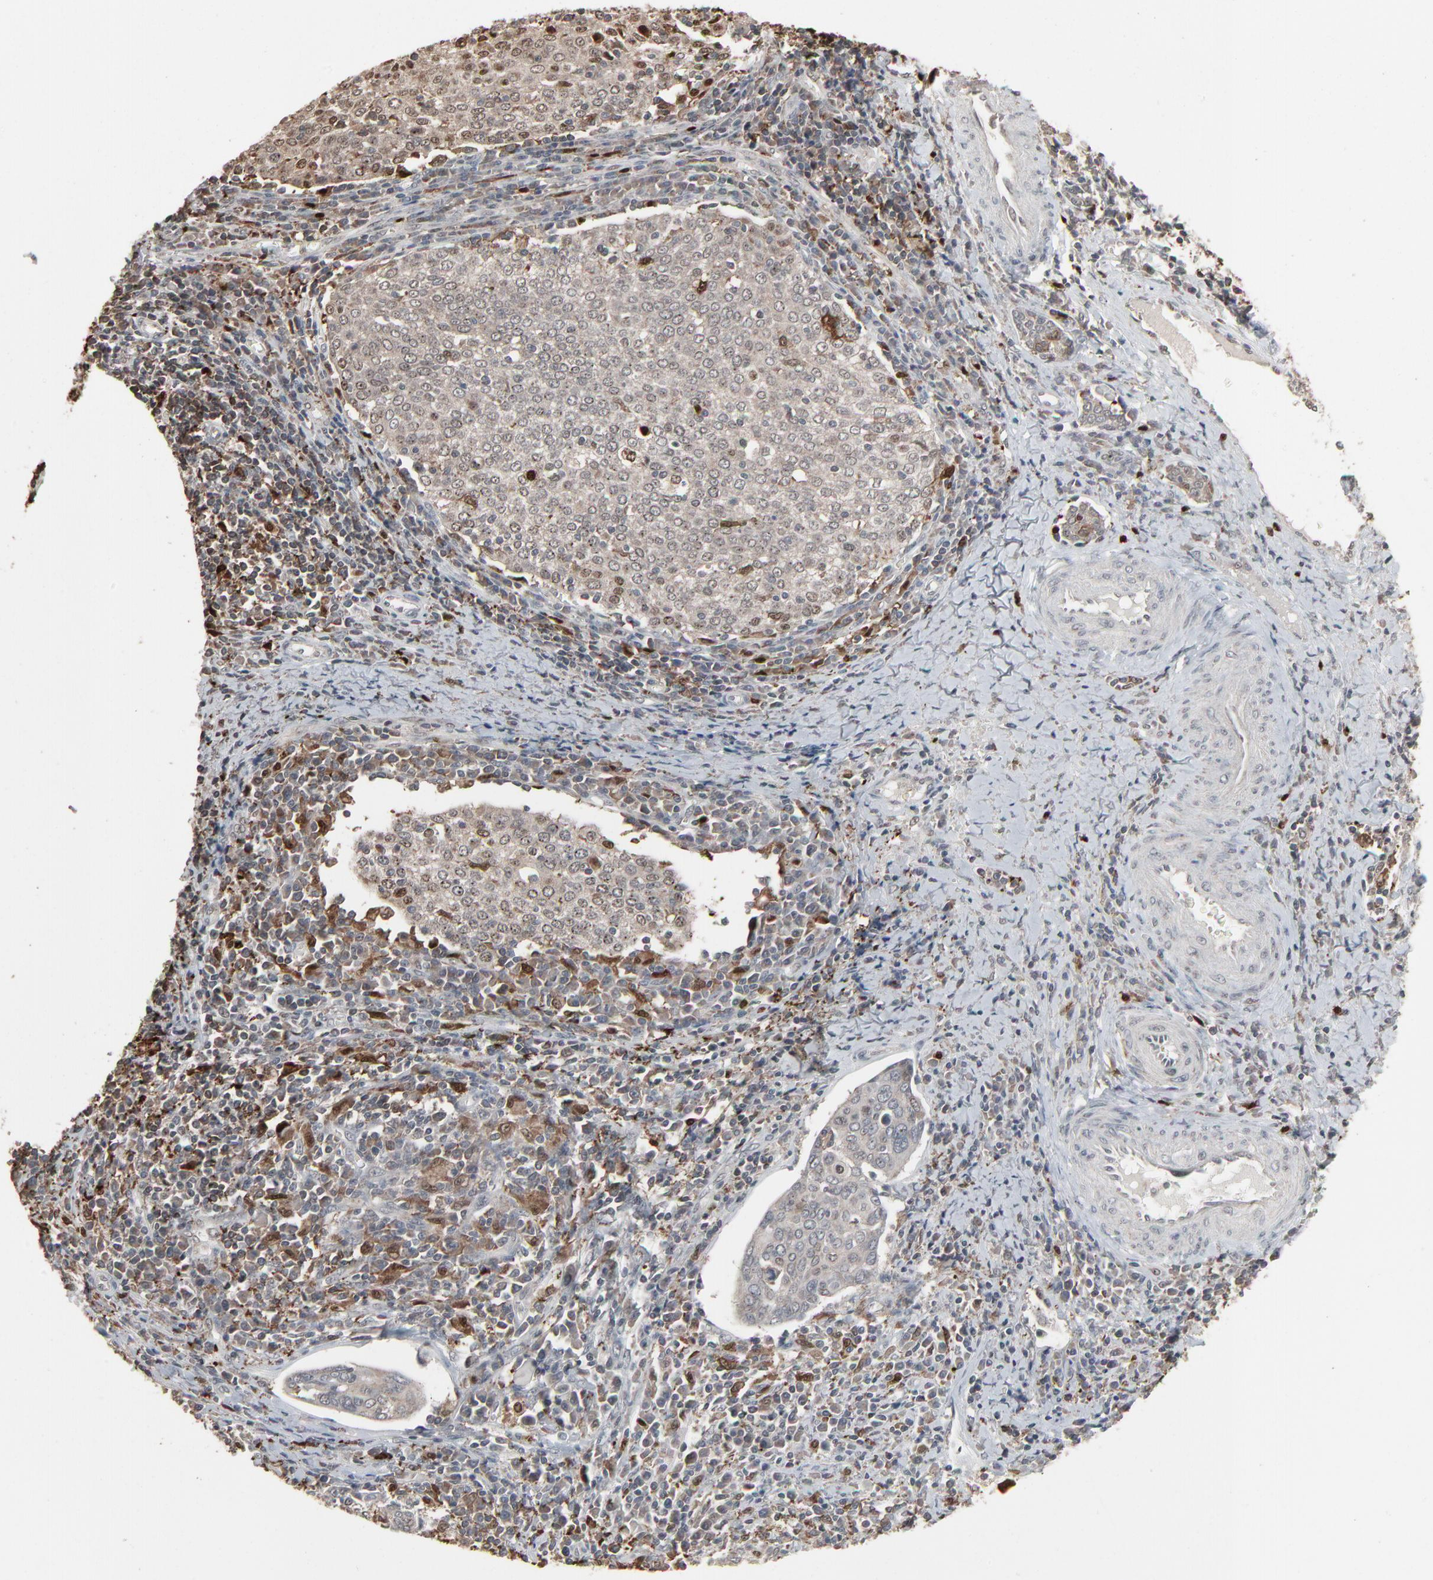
{"staining": {"intensity": "moderate", "quantity": ">75%", "location": "cytoplasmic/membranous,nuclear"}, "tissue": "cervical cancer", "cell_type": "Tumor cells", "image_type": "cancer", "snomed": [{"axis": "morphology", "description": "Squamous cell carcinoma, NOS"}, {"axis": "topography", "description": "Cervix"}], "caption": "Immunohistochemical staining of squamous cell carcinoma (cervical) reveals medium levels of moderate cytoplasmic/membranous and nuclear positivity in about >75% of tumor cells.", "gene": "DOCK8", "patient": {"sex": "female", "age": 40}}